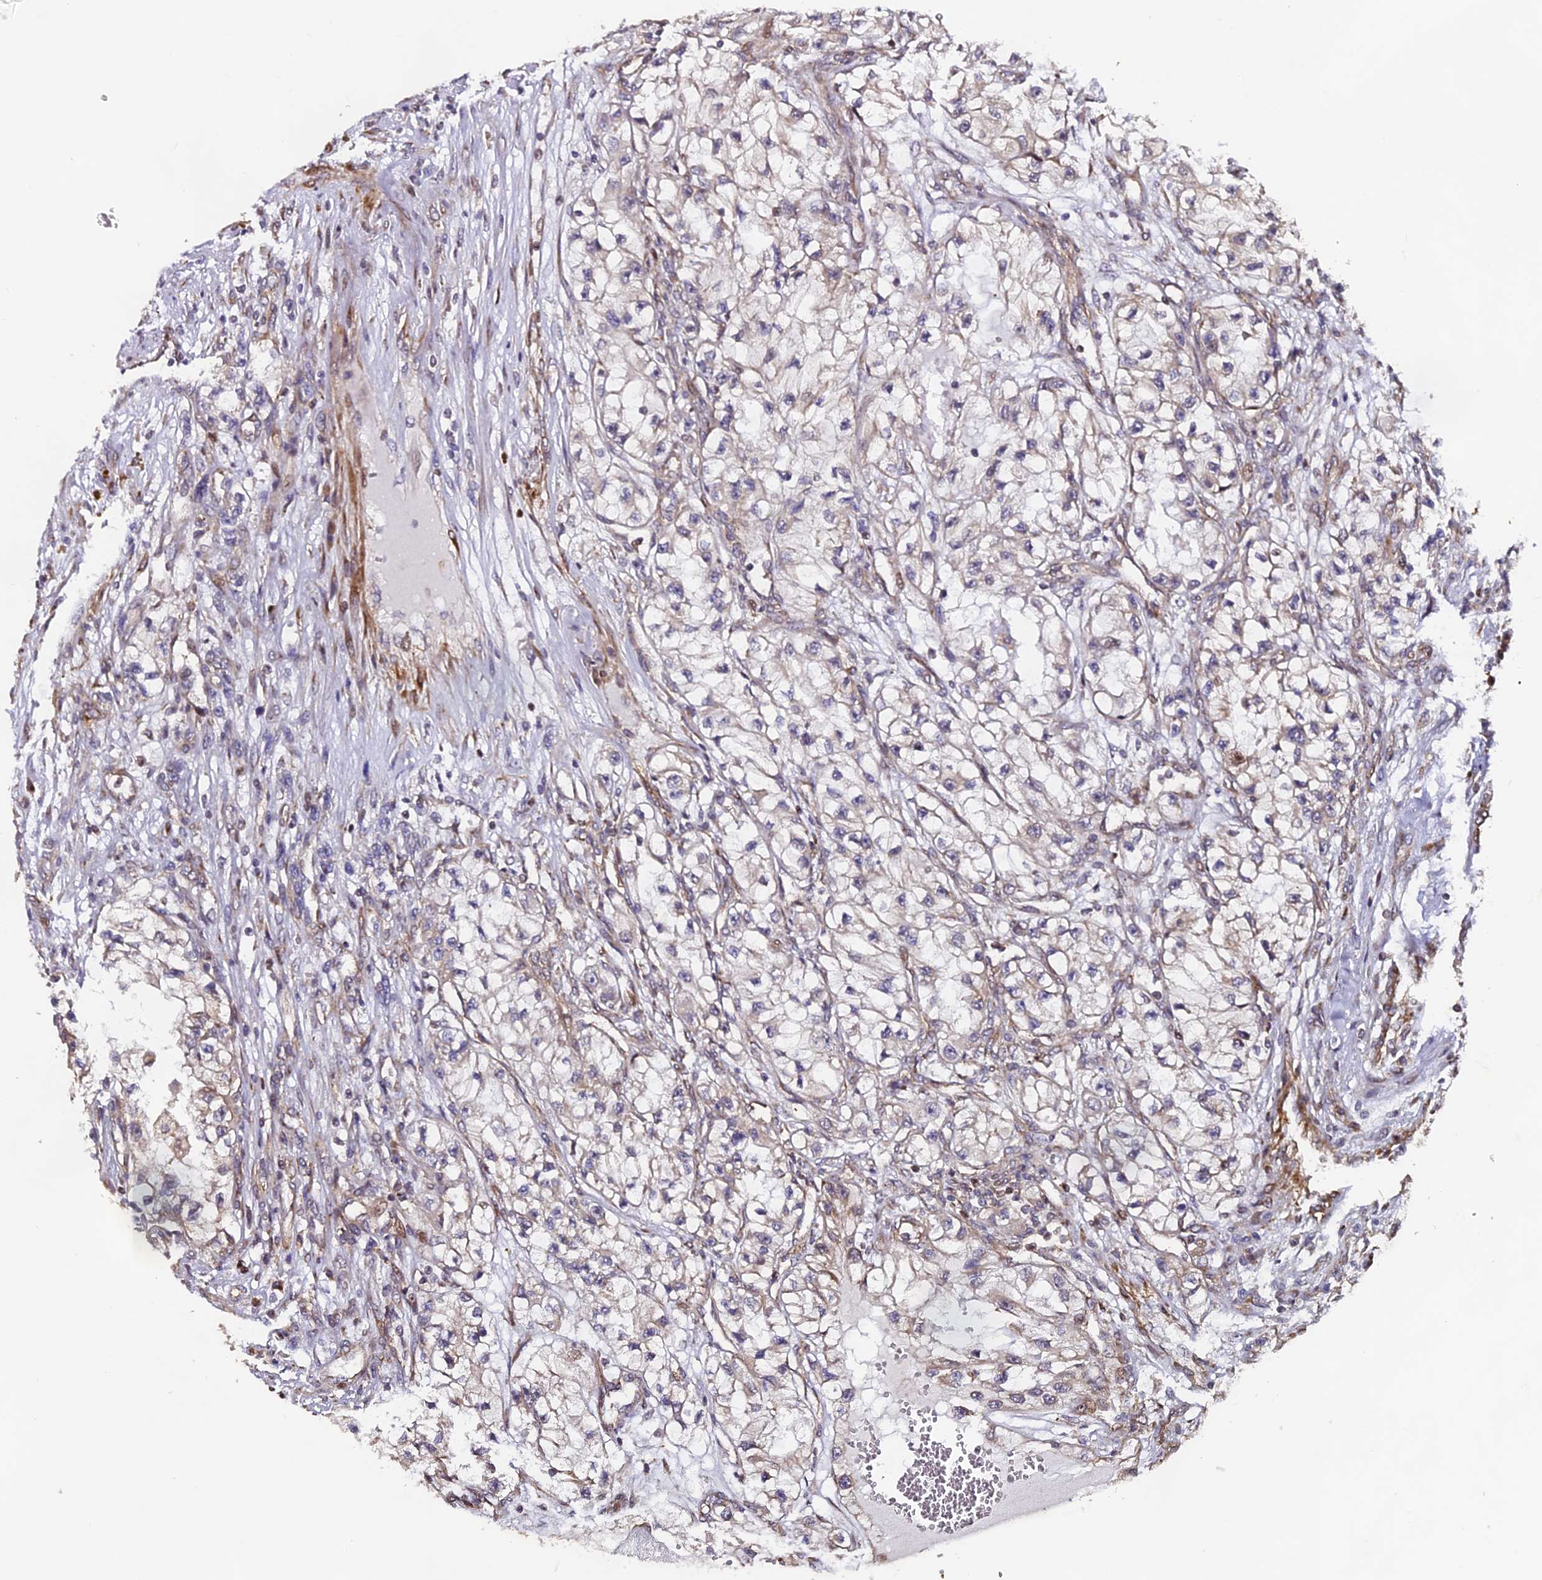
{"staining": {"intensity": "moderate", "quantity": "<25%", "location": "cytoplasmic/membranous,nuclear"}, "tissue": "renal cancer", "cell_type": "Tumor cells", "image_type": "cancer", "snomed": [{"axis": "morphology", "description": "Adenocarcinoma, NOS"}, {"axis": "topography", "description": "Kidney"}], "caption": "Immunohistochemistry (IHC) of renal cancer reveals low levels of moderate cytoplasmic/membranous and nuclear positivity in about <25% of tumor cells.", "gene": "RAB28", "patient": {"sex": "female", "age": 57}}